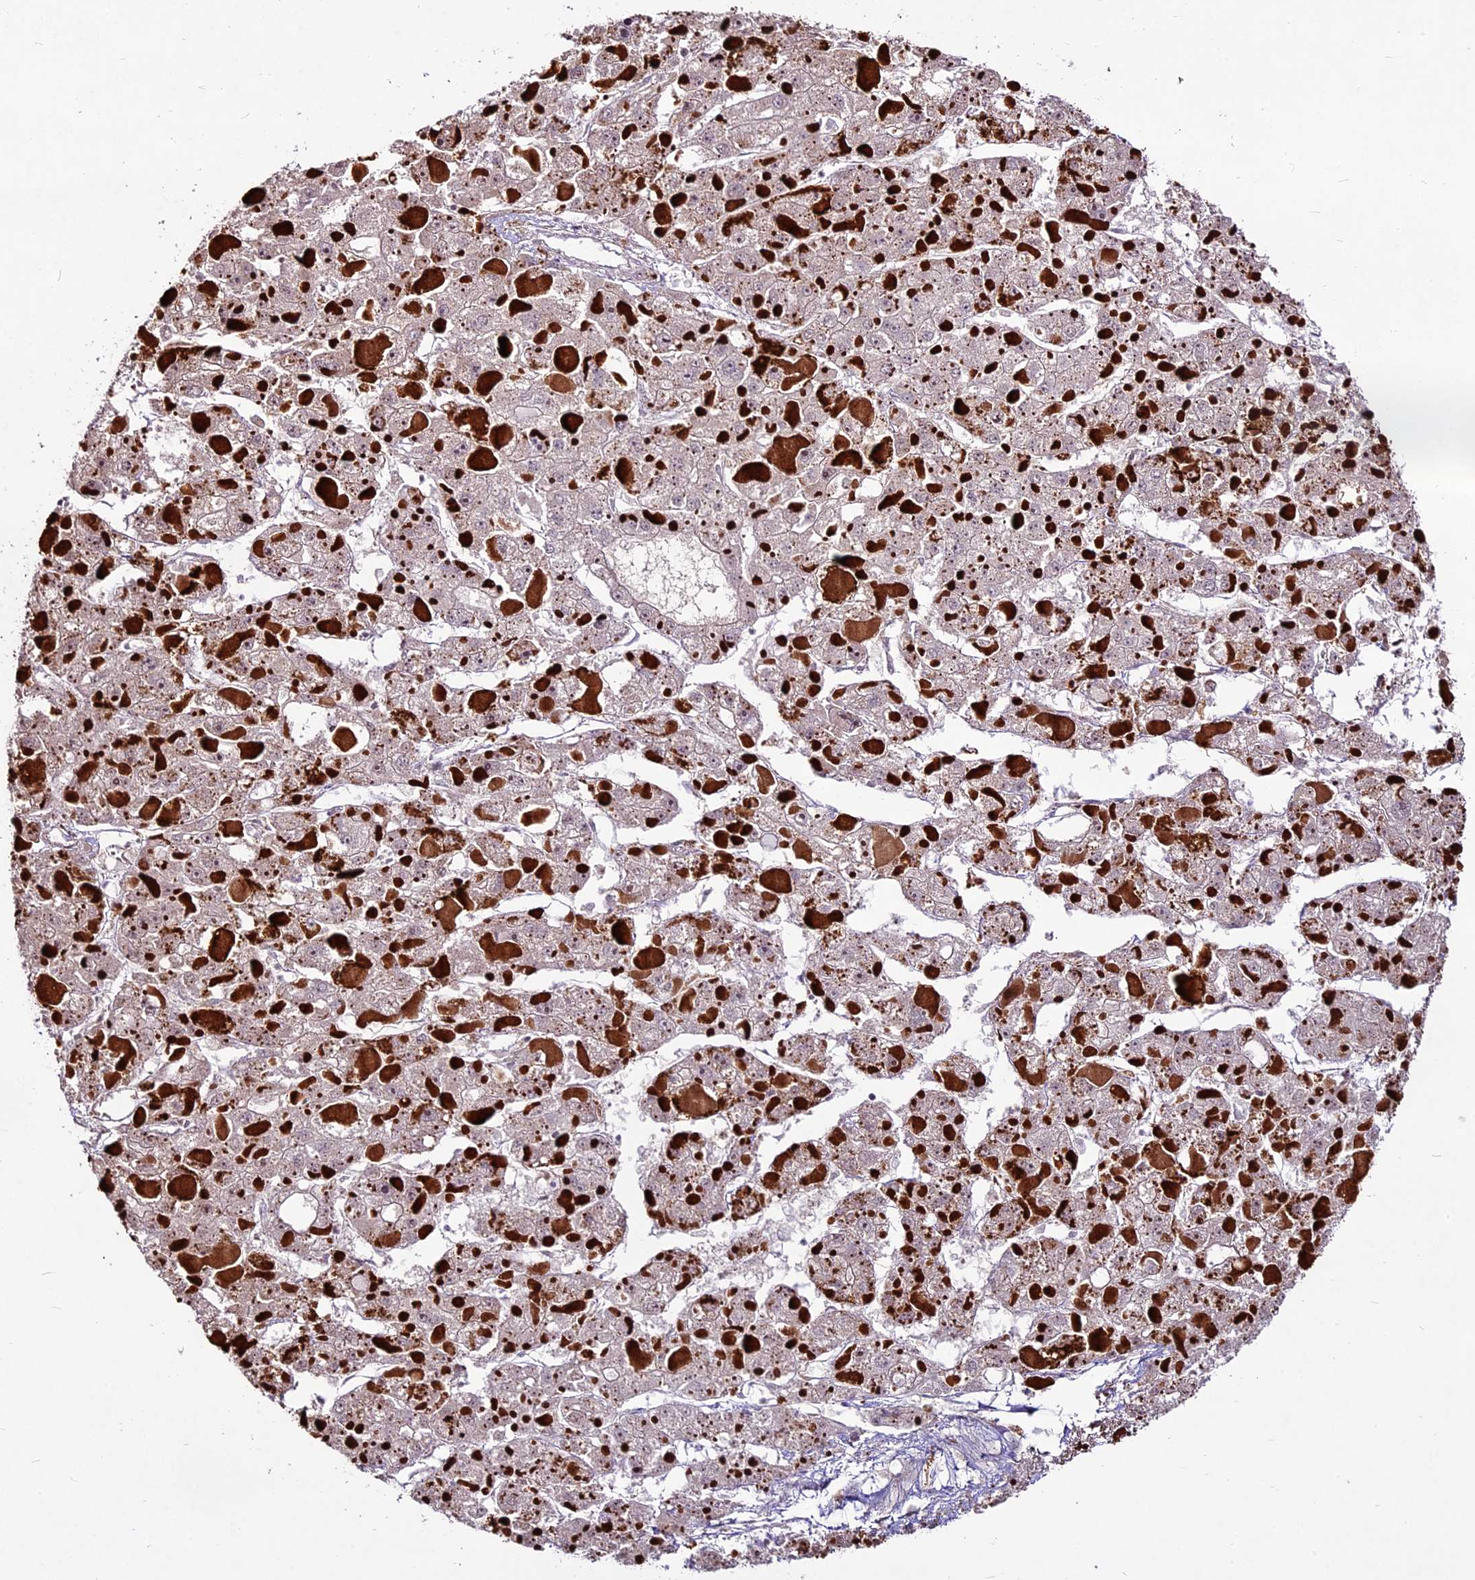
{"staining": {"intensity": "negative", "quantity": "none", "location": "none"}, "tissue": "liver cancer", "cell_type": "Tumor cells", "image_type": "cancer", "snomed": [{"axis": "morphology", "description": "Carcinoma, Hepatocellular, NOS"}, {"axis": "topography", "description": "Liver"}], "caption": "Tumor cells show no significant staining in hepatocellular carcinoma (liver).", "gene": "SUSD3", "patient": {"sex": "female", "age": 73}}